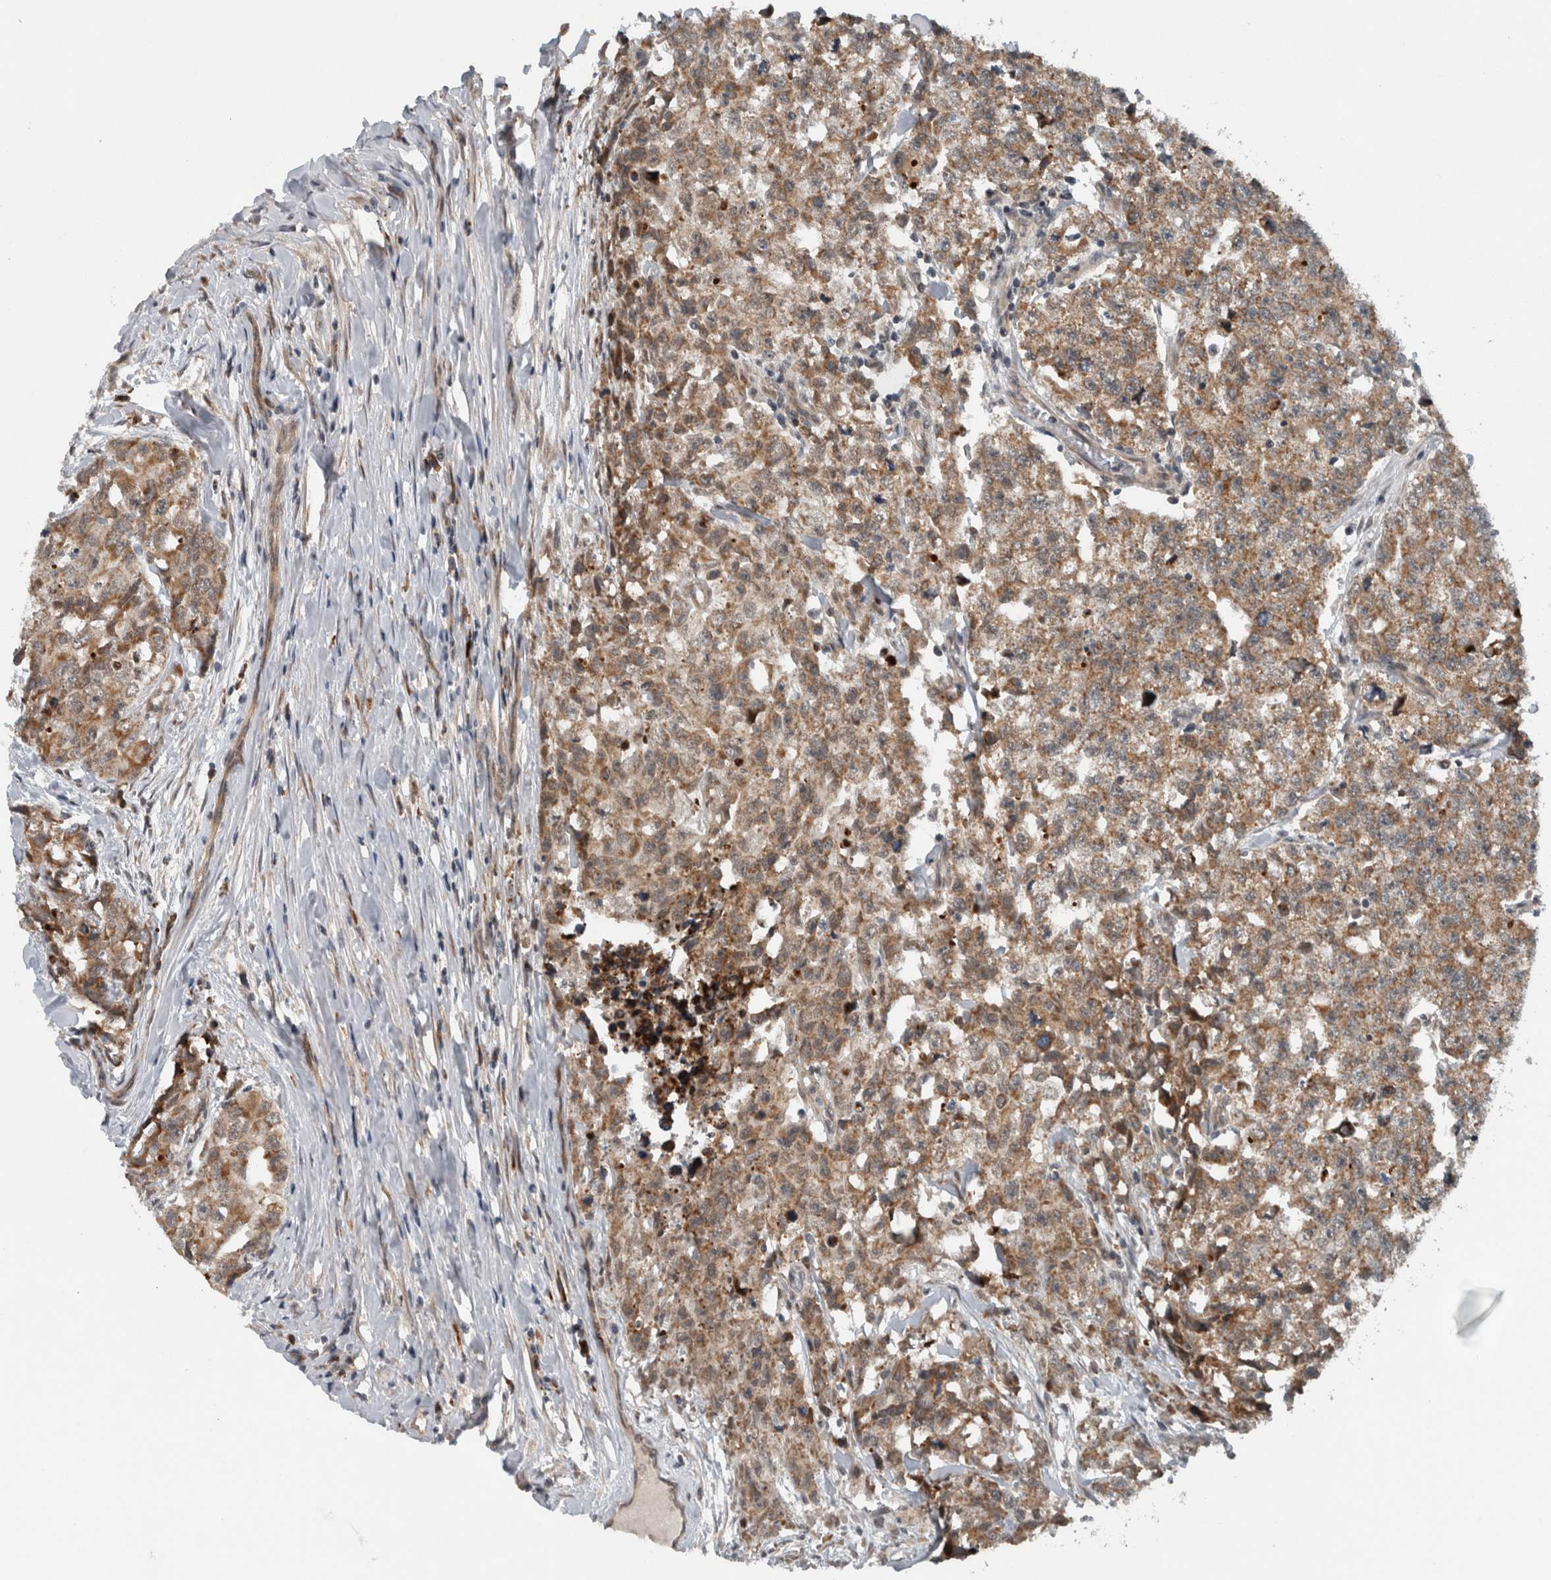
{"staining": {"intensity": "moderate", "quantity": ">75%", "location": "cytoplasmic/membranous"}, "tissue": "testis cancer", "cell_type": "Tumor cells", "image_type": "cancer", "snomed": [{"axis": "morphology", "description": "Carcinoma, Embryonal, NOS"}, {"axis": "topography", "description": "Testis"}], "caption": "Immunohistochemistry (IHC) of testis embryonal carcinoma shows medium levels of moderate cytoplasmic/membranous staining in about >75% of tumor cells.", "gene": "GBA2", "patient": {"sex": "male", "age": 28}}